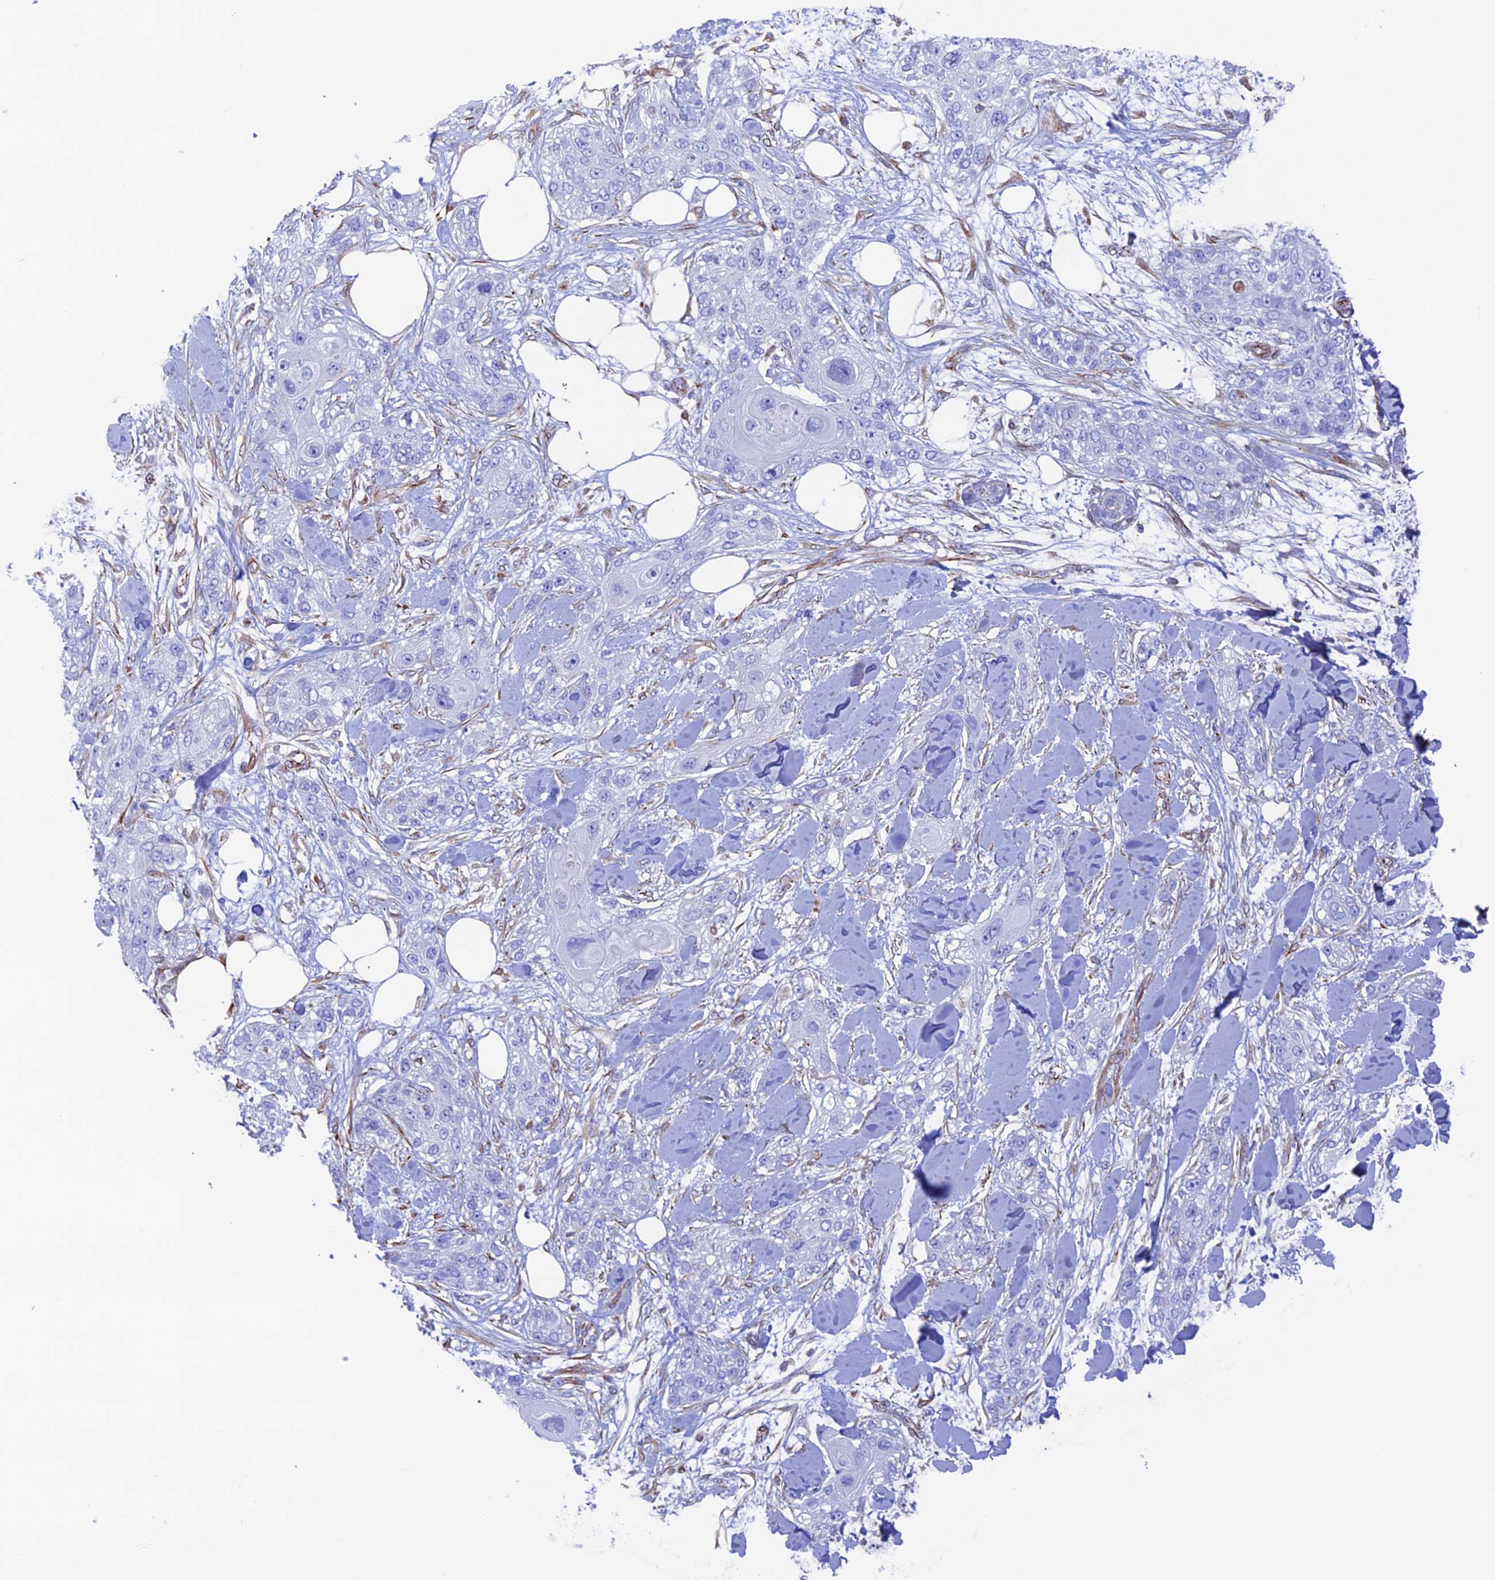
{"staining": {"intensity": "negative", "quantity": "none", "location": "none"}, "tissue": "skin cancer", "cell_type": "Tumor cells", "image_type": "cancer", "snomed": [{"axis": "morphology", "description": "Normal tissue, NOS"}, {"axis": "morphology", "description": "Squamous cell carcinoma, NOS"}, {"axis": "topography", "description": "Skin"}], "caption": "Tumor cells show no significant protein expression in skin squamous cell carcinoma.", "gene": "ZNF652", "patient": {"sex": "male", "age": 72}}